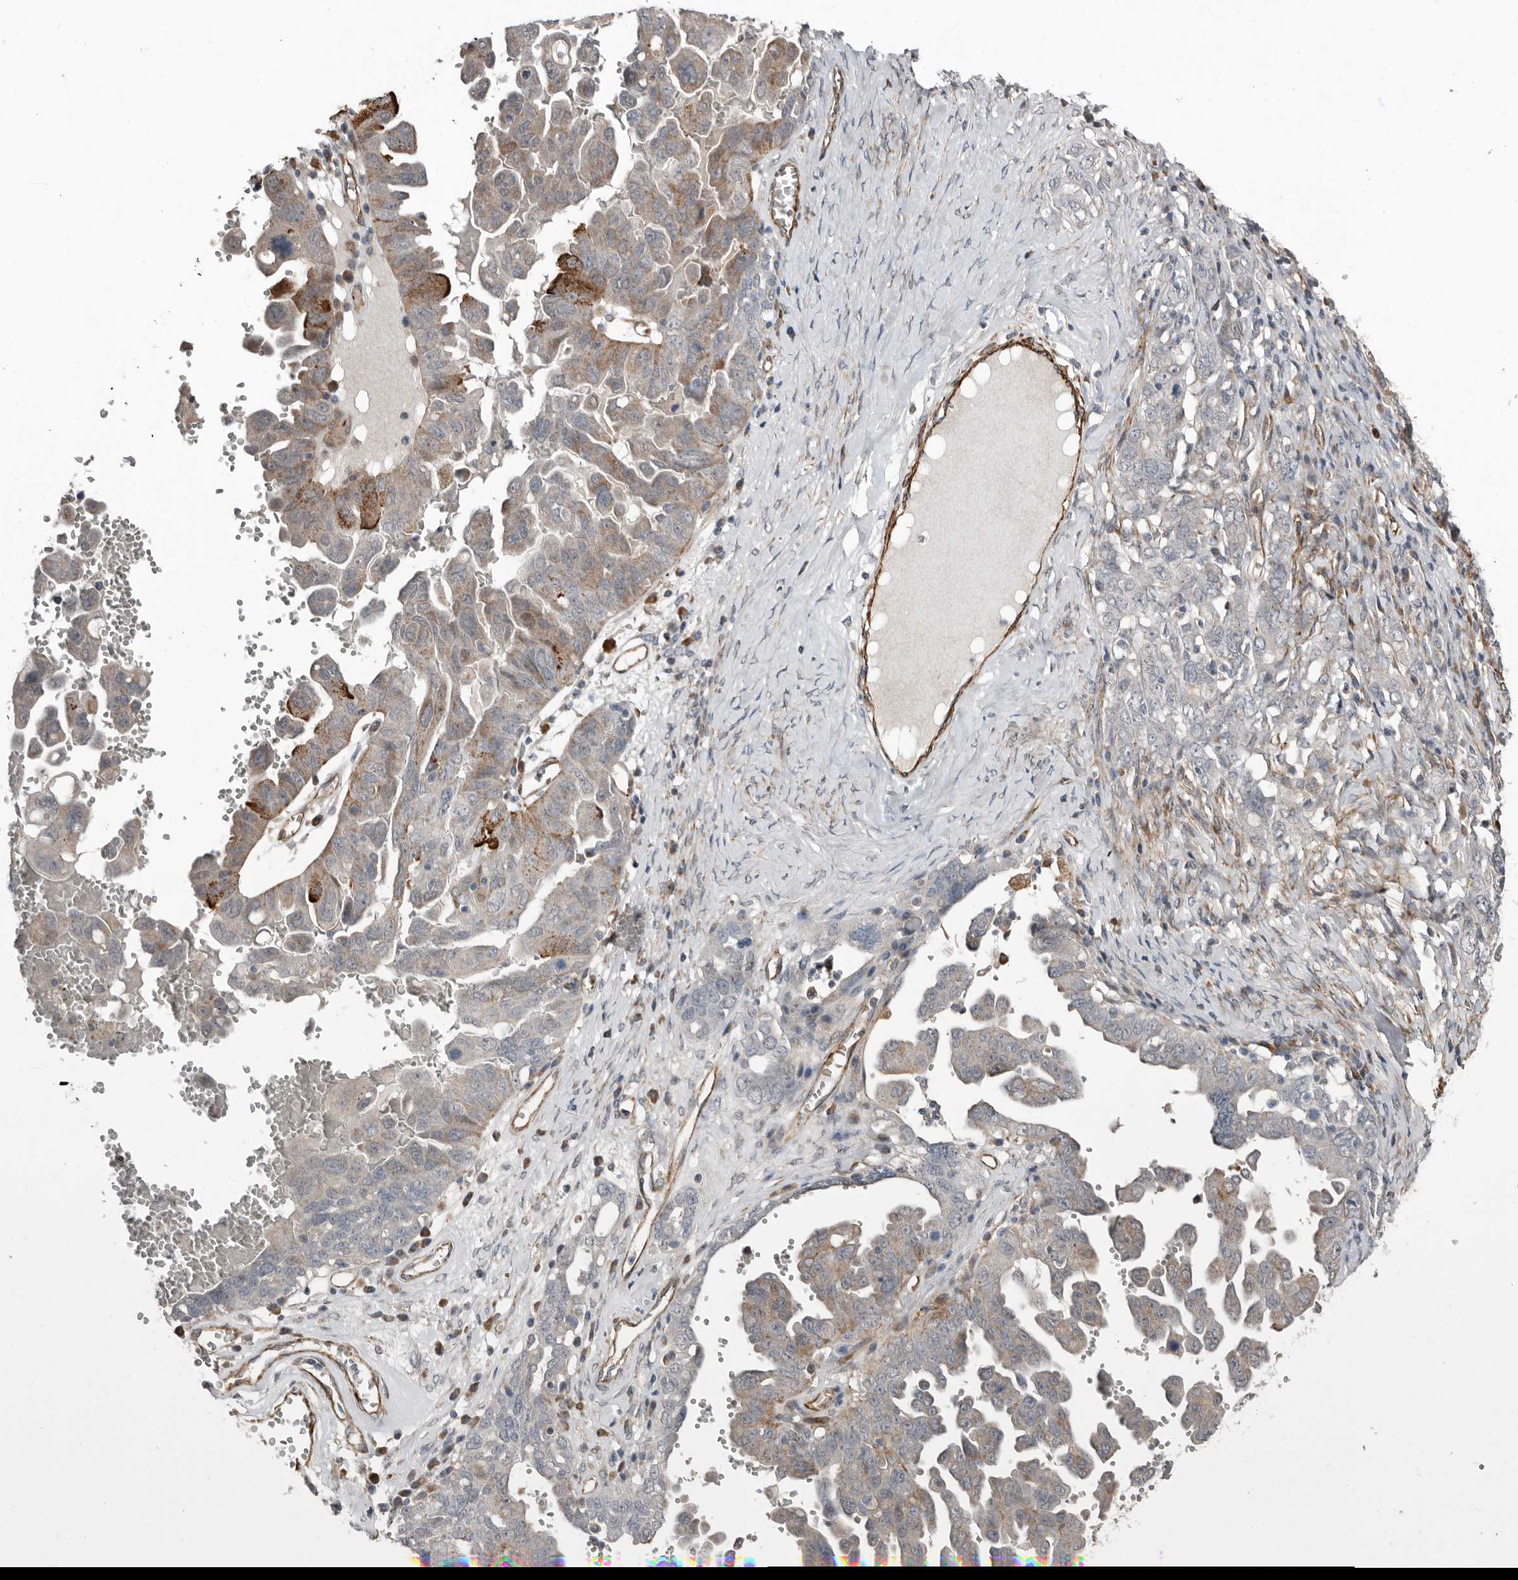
{"staining": {"intensity": "moderate", "quantity": "<25%", "location": "cytoplasmic/membranous"}, "tissue": "ovarian cancer", "cell_type": "Tumor cells", "image_type": "cancer", "snomed": [{"axis": "morphology", "description": "Carcinoma, endometroid"}, {"axis": "topography", "description": "Ovary"}], "caption": "A micrograph of endometroid carcinoma (ovarian) stained for a protein reveals moderate cytoplasmic/membranous brown staining in tumor cells.", "gene": "RANBP17", "patient": {"sex": "female", "age": 62}}